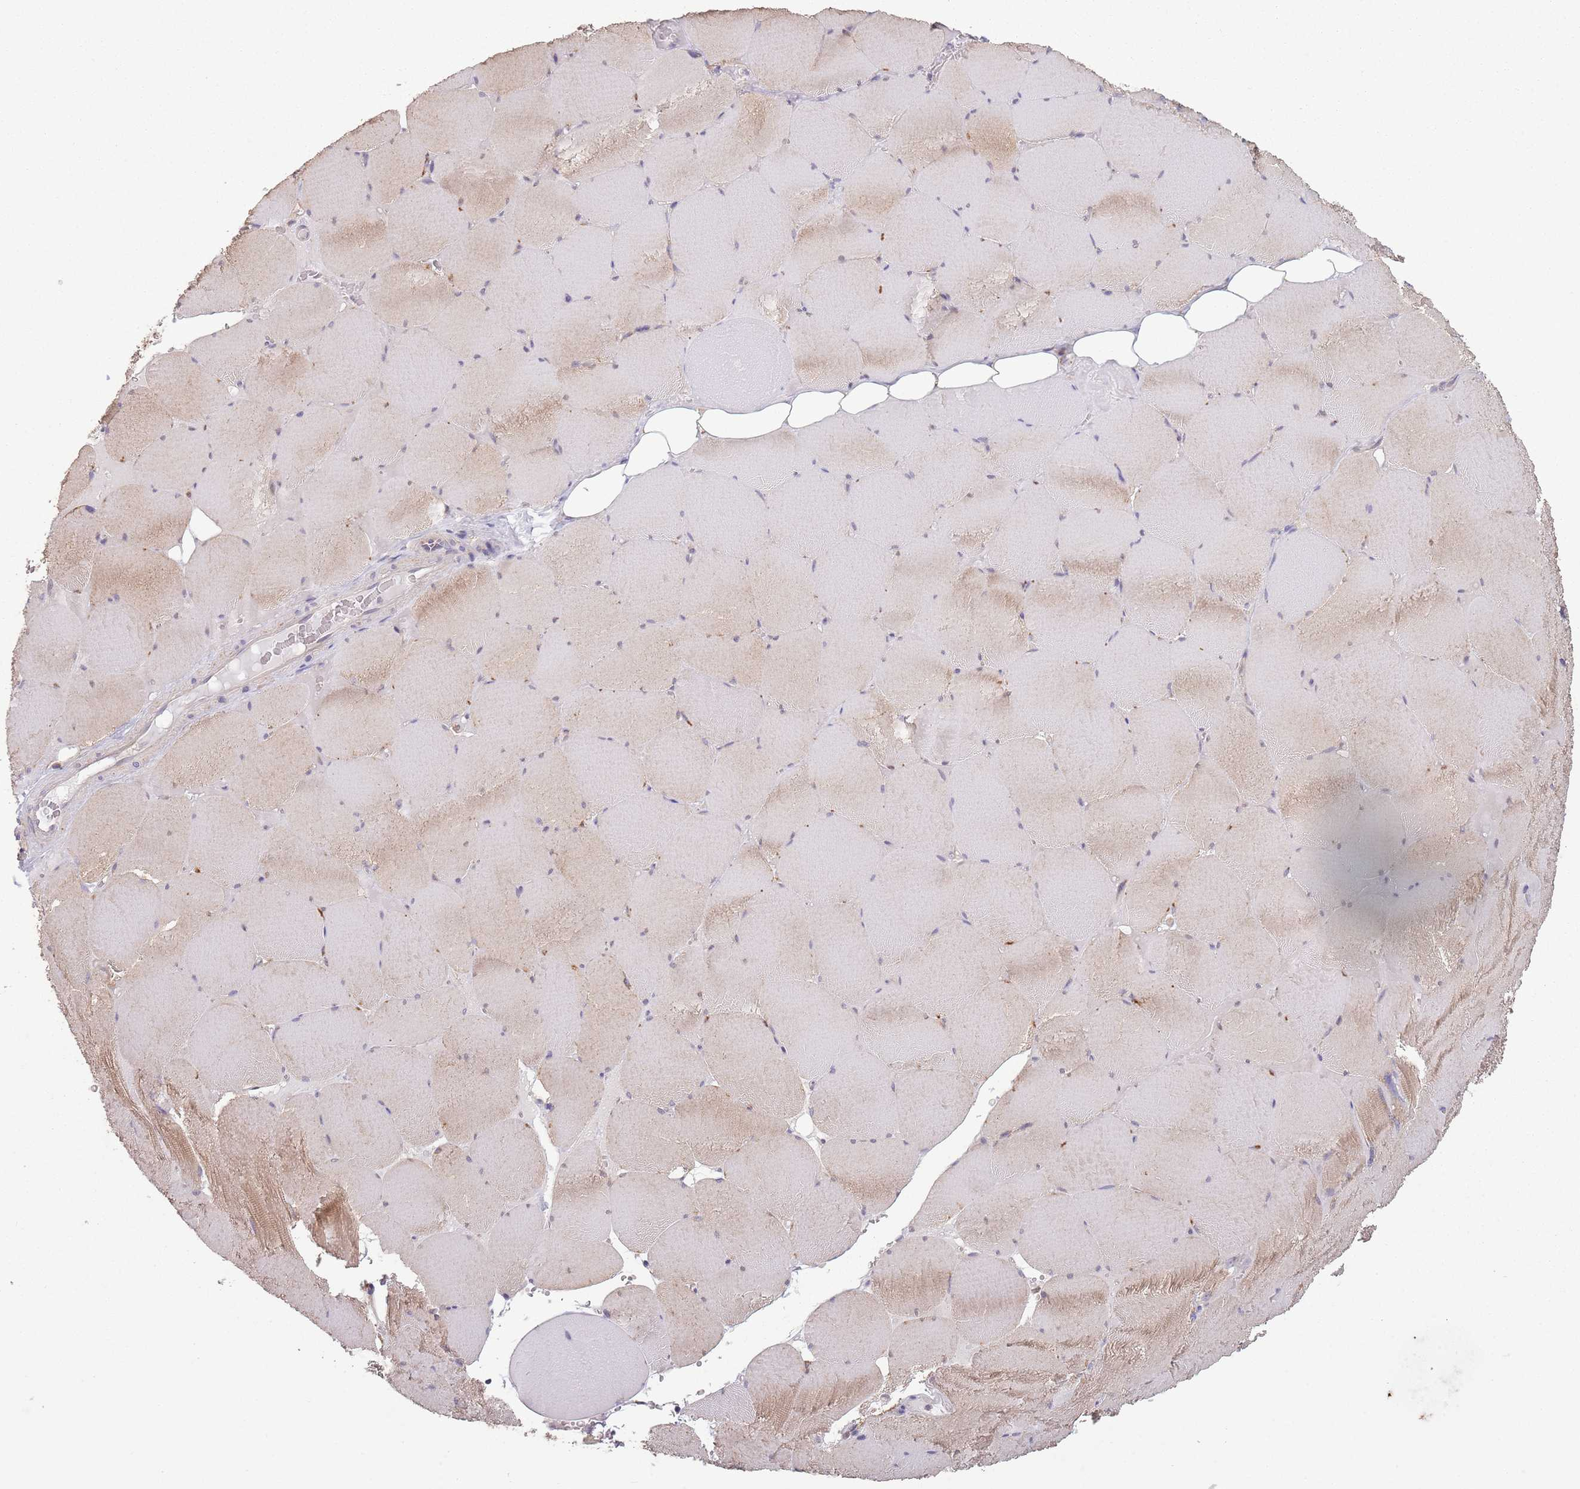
{"staining": {"intensity": "moderate", "quantity": "<25%", "location": "cytoplasmic/membranous"}, "tissue": "skeletal muscle", "cell_type": "Myocytes", "image_type": "normal", "snomed": [{"axis": "morphology", "description": "Normal tissue, NOS"}, {"axis": "topography", "description": "Skeletal muscle"}, {"axis": "topography", "description": "Head-Neck"}], "caption": "IHC of benign human skeletal muscle shows low levels of moderate cytoplasmic/membranous expression in about <25% of myocytes.", "gene": "COQ5", "patient": {"sex": "male", "age": 66}}